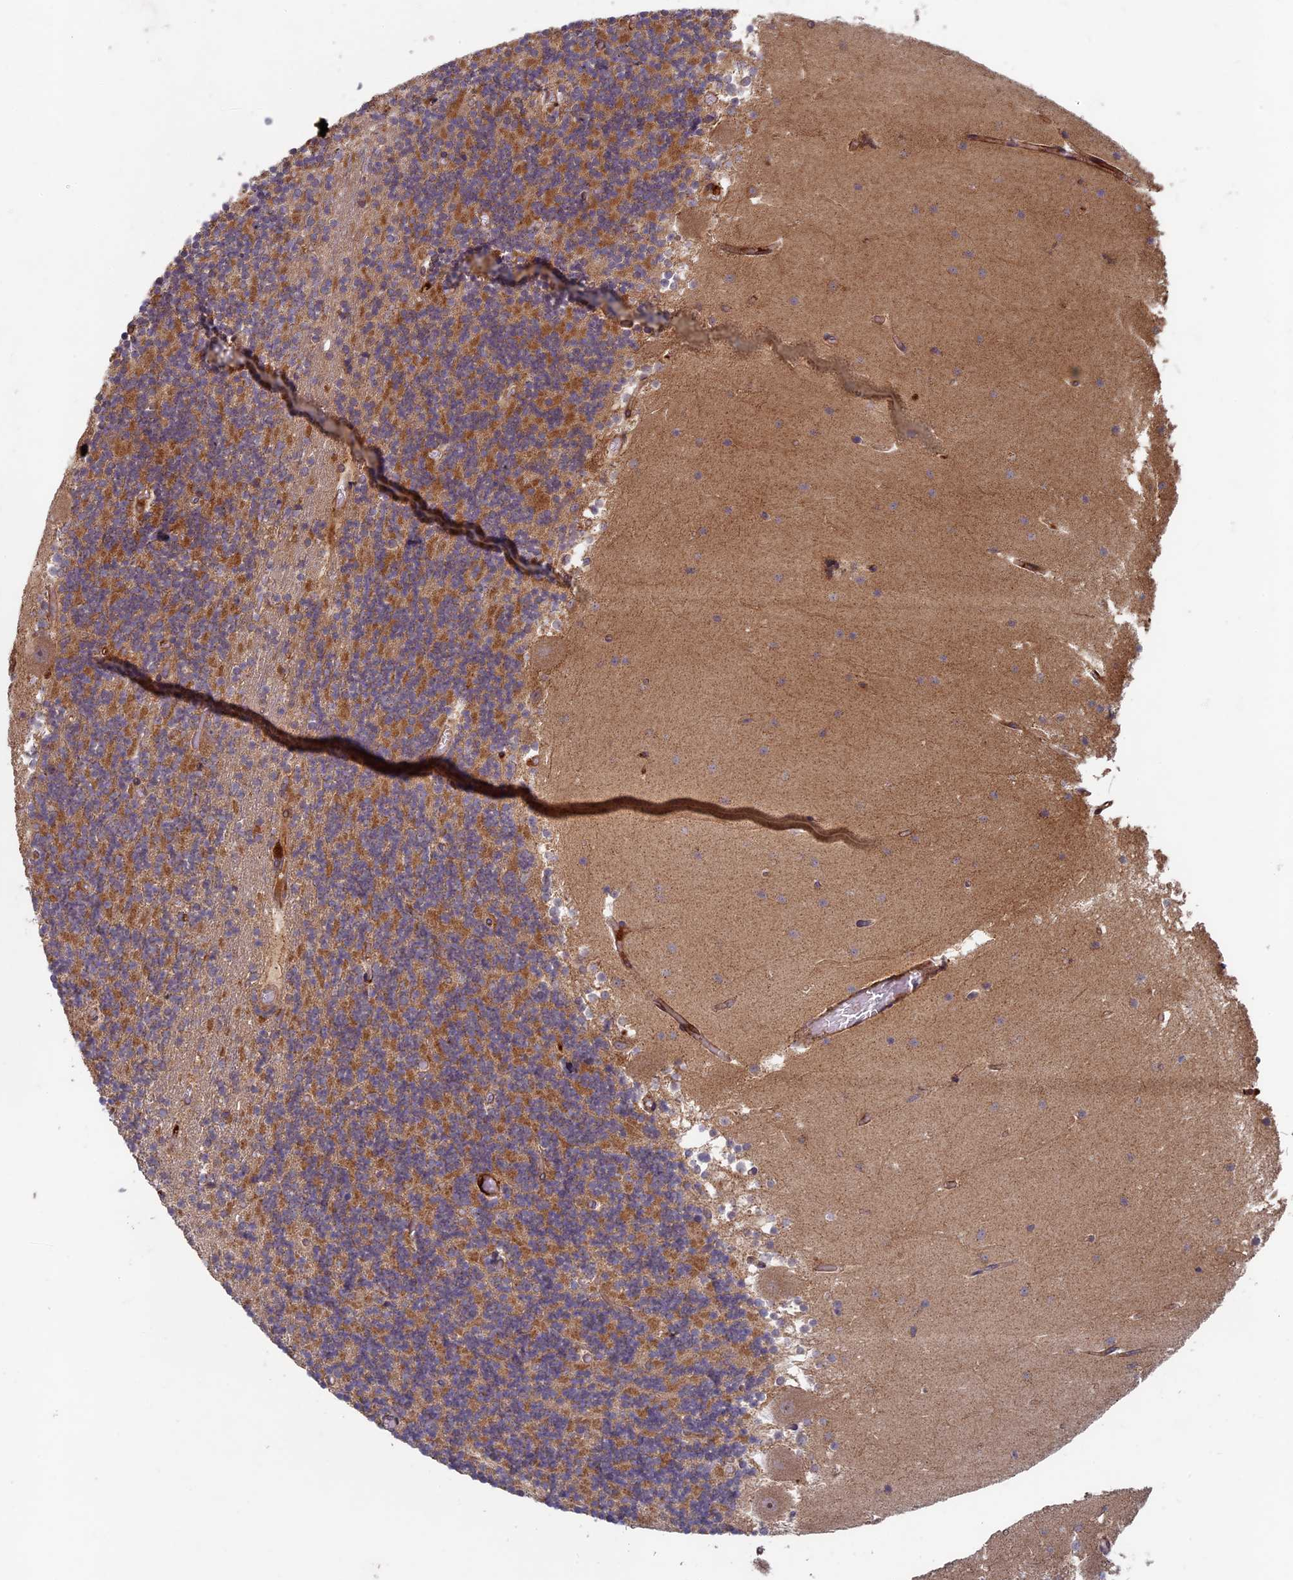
{"staining": {"intensity": "moderate", "quantity": "25%-75%", "location": "cytoplasmic/membranous"}, "tissue": "cerebellum", "cell_type": "Cells in granular layer", "image_type": "normal", "snomed": [{"axis": "morphology", "description": "Normal tissue, NOS"}, {"axis": "topography", "description": "Cerebellum"}], "caption": "This micrograph shows unremarkable cerebellum stained with immunohistochemistry to label a protein in brown. The cytoplasmic/membranous of cells in granular layer show moderate positivity for the protein. Nuclei are counter-stained blue.", "gene": "RCCD1", "patient": {"sex": "female", "age": 28}}